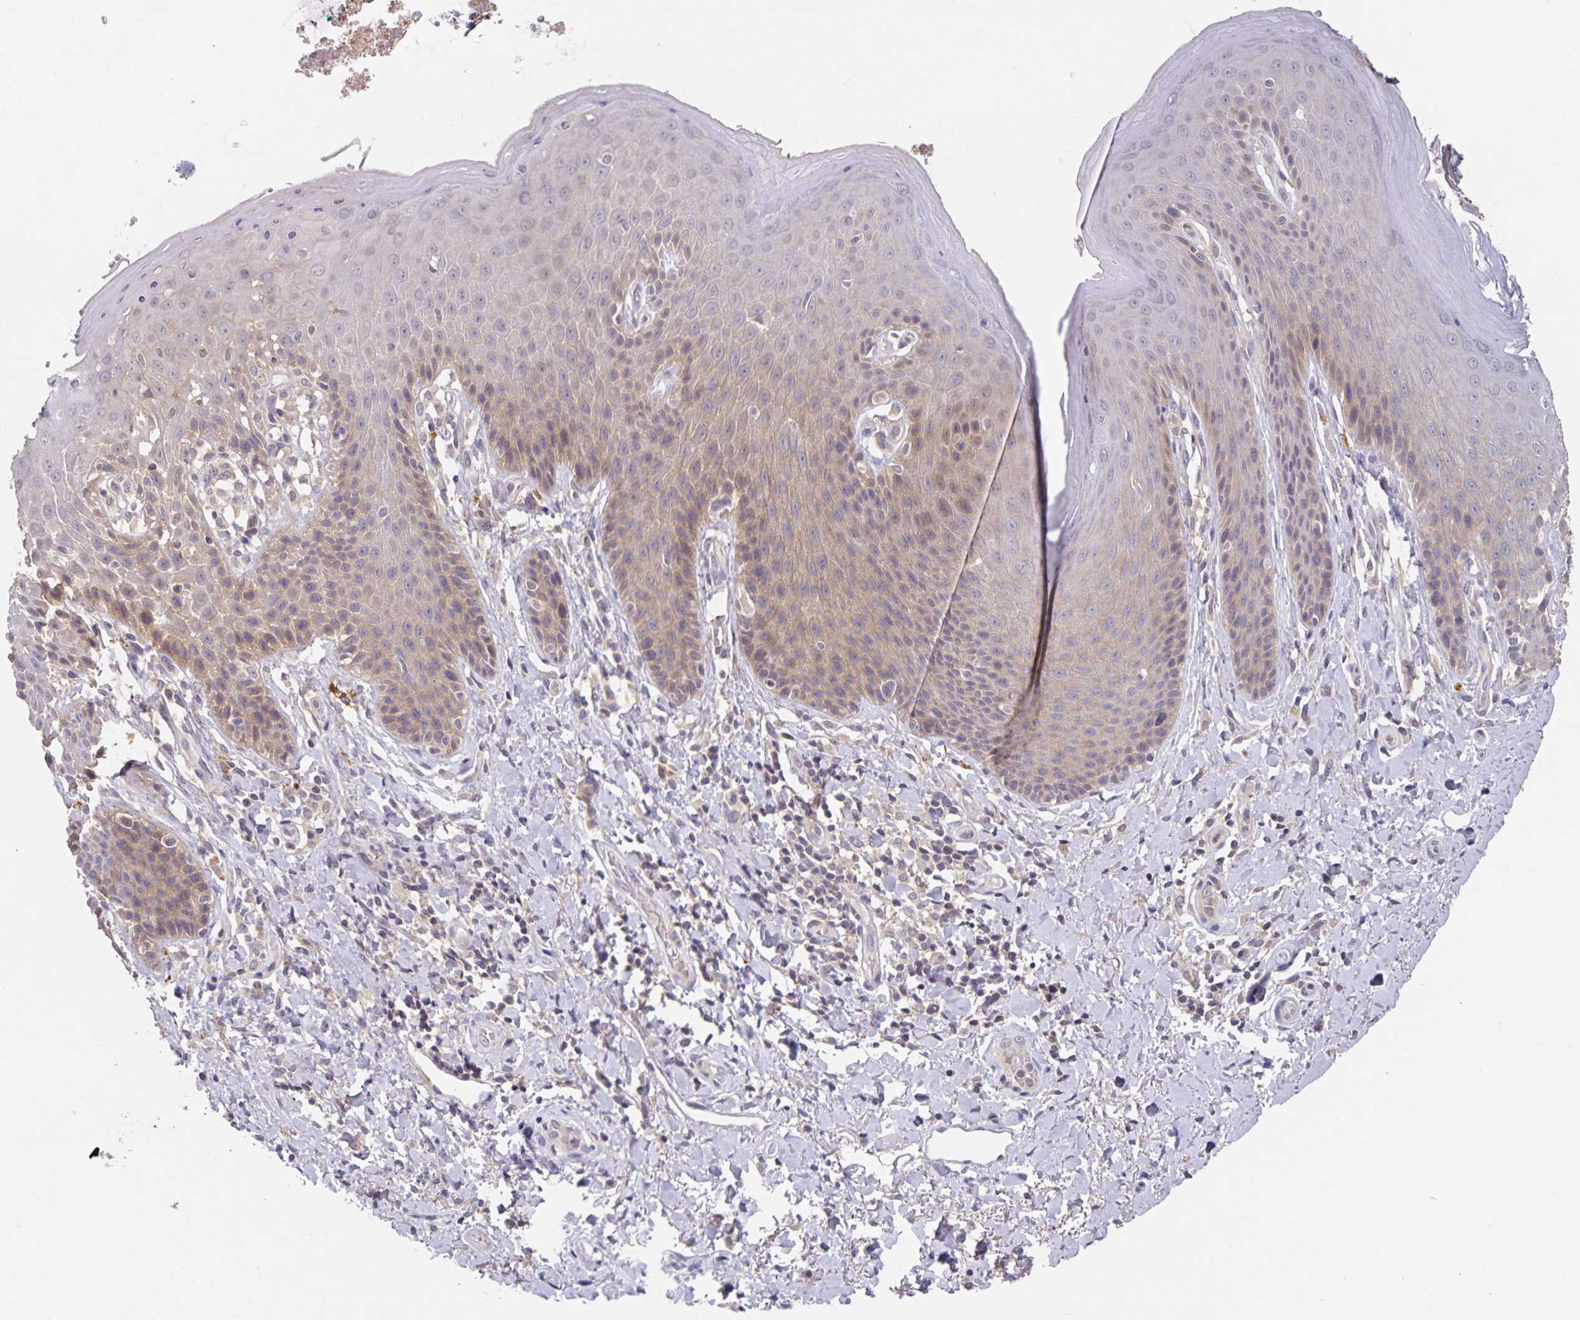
{"staining": {"intensity": "moderate", "quantity": "<25%", "location": "cytoplasmic/membranous,nuclear"}, "tissue": "skin", "cell_type": "Epidermal cells", "image_type": "normal", "snomed": [{"axis": "morphology", "description": "Normal tissue, NOS"}, {"axis": "topography", "description": "Anal"}, {"axis": "topography", "description": "Peripheral nerve tissue"}], "caption": "Normal skin was stained to show a protein in brown. There is low levels of moderate cytoplasmic/membranous,nuclear positivity in about <25% of epidermal cells. The protein is shown in brown color, while the nuclei are stained blue.", "gene": "HEPN1", "patient": {"sex": "male", "age": 51}}